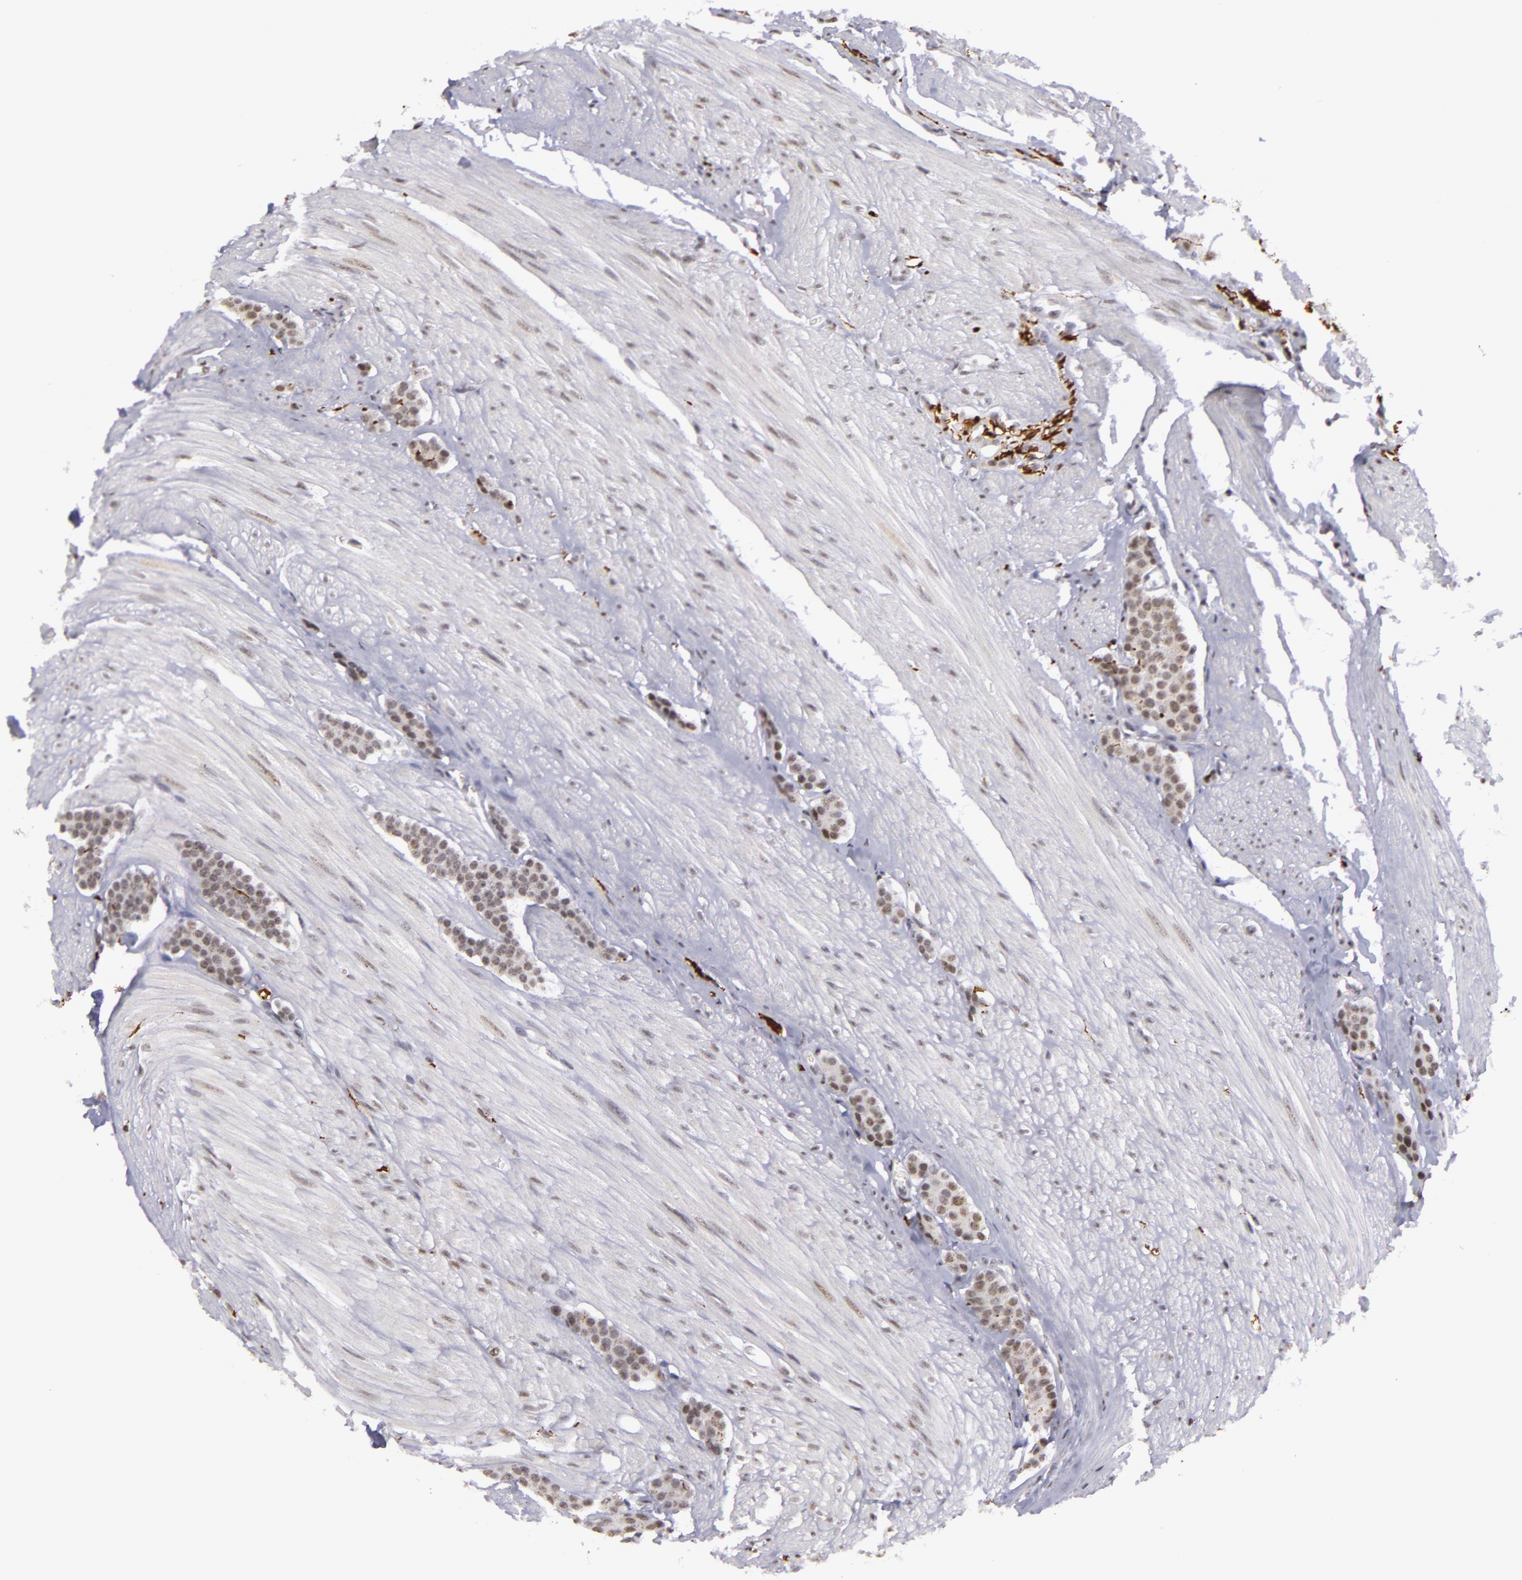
{"staining": {"intensity": "weak", "quantity": "25%-75%", "location": "nuclear"}, "tissue": "carcinoid", "cell_type": "Tumor cells", "image_type": "cancer", "snomed": [{"axis": "morphology", "description": "Carcinoid, malignant, NOS"}, {"axis": "topography", "description": "Small intestine"}], "caption": "A high-resolution photomicrograph shows immunohistochemistry staining of malignant carcinoid, which shows weak nuclear expression in approximately 25%-75% of tumor cells.", "gene": "RRP7A", "patient": {"sex": "male", "age": 60}}